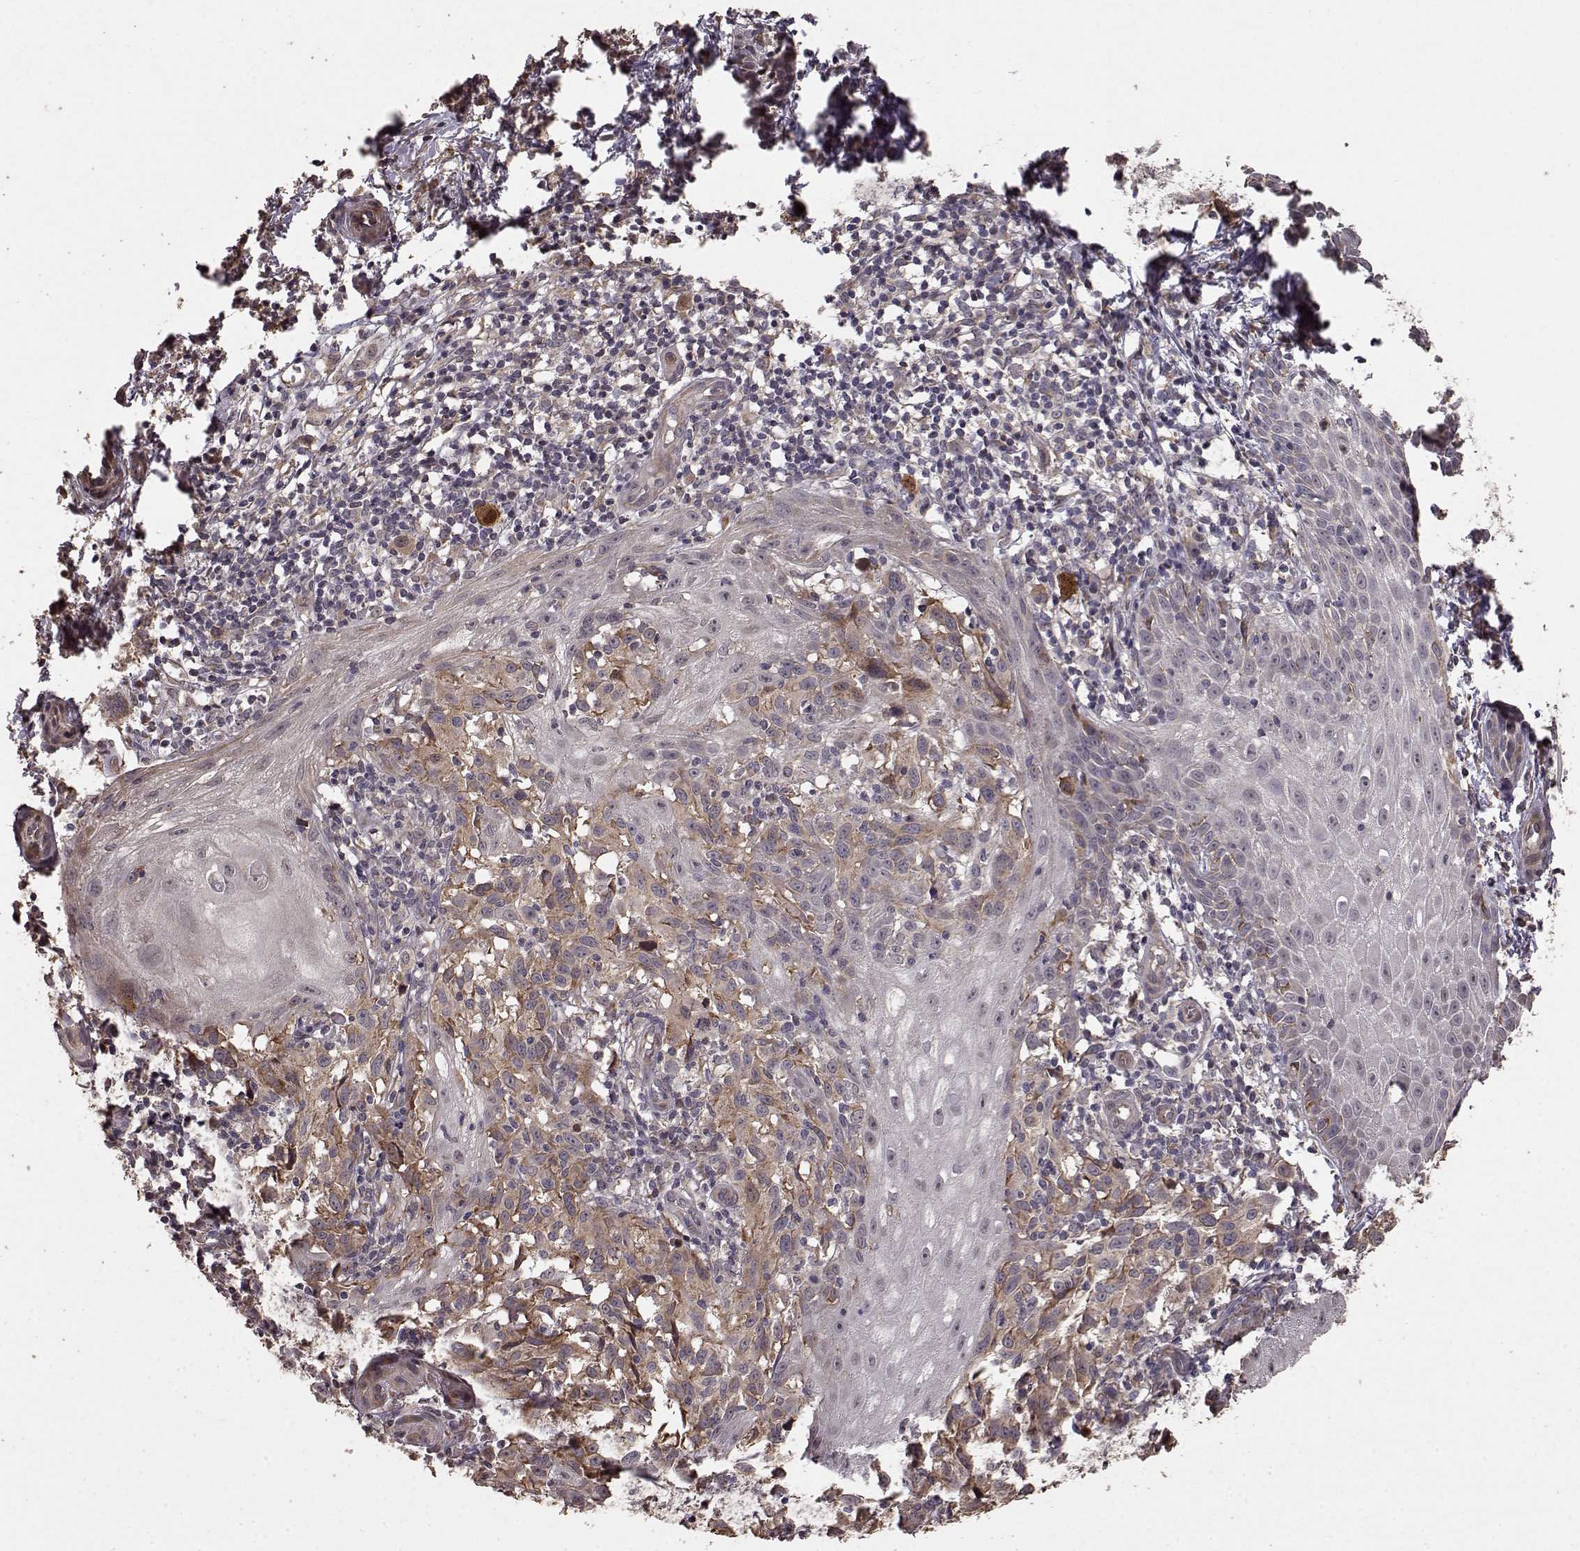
{"staining": {"intensity": "moderate", "quantity": ">75%", "location": "cytoplasmic/membranous"}, "tissue": "melanoma", "cell_type": "Tumor cells", "image_type": "cancer", "snomed": [{"axis": "morphology", "description": "Malignant melanoma, NOS"}, {"axis": "topography", "description": "Skin"}], "caption": "Immunohistochemical staining of human melanoma demonstrates medium levels of moderate cytoplasmic/membranous protein expression in about >75% of tumor cells.", "gene": "USP15", "patient": {"sex": "female", "age": 53}}